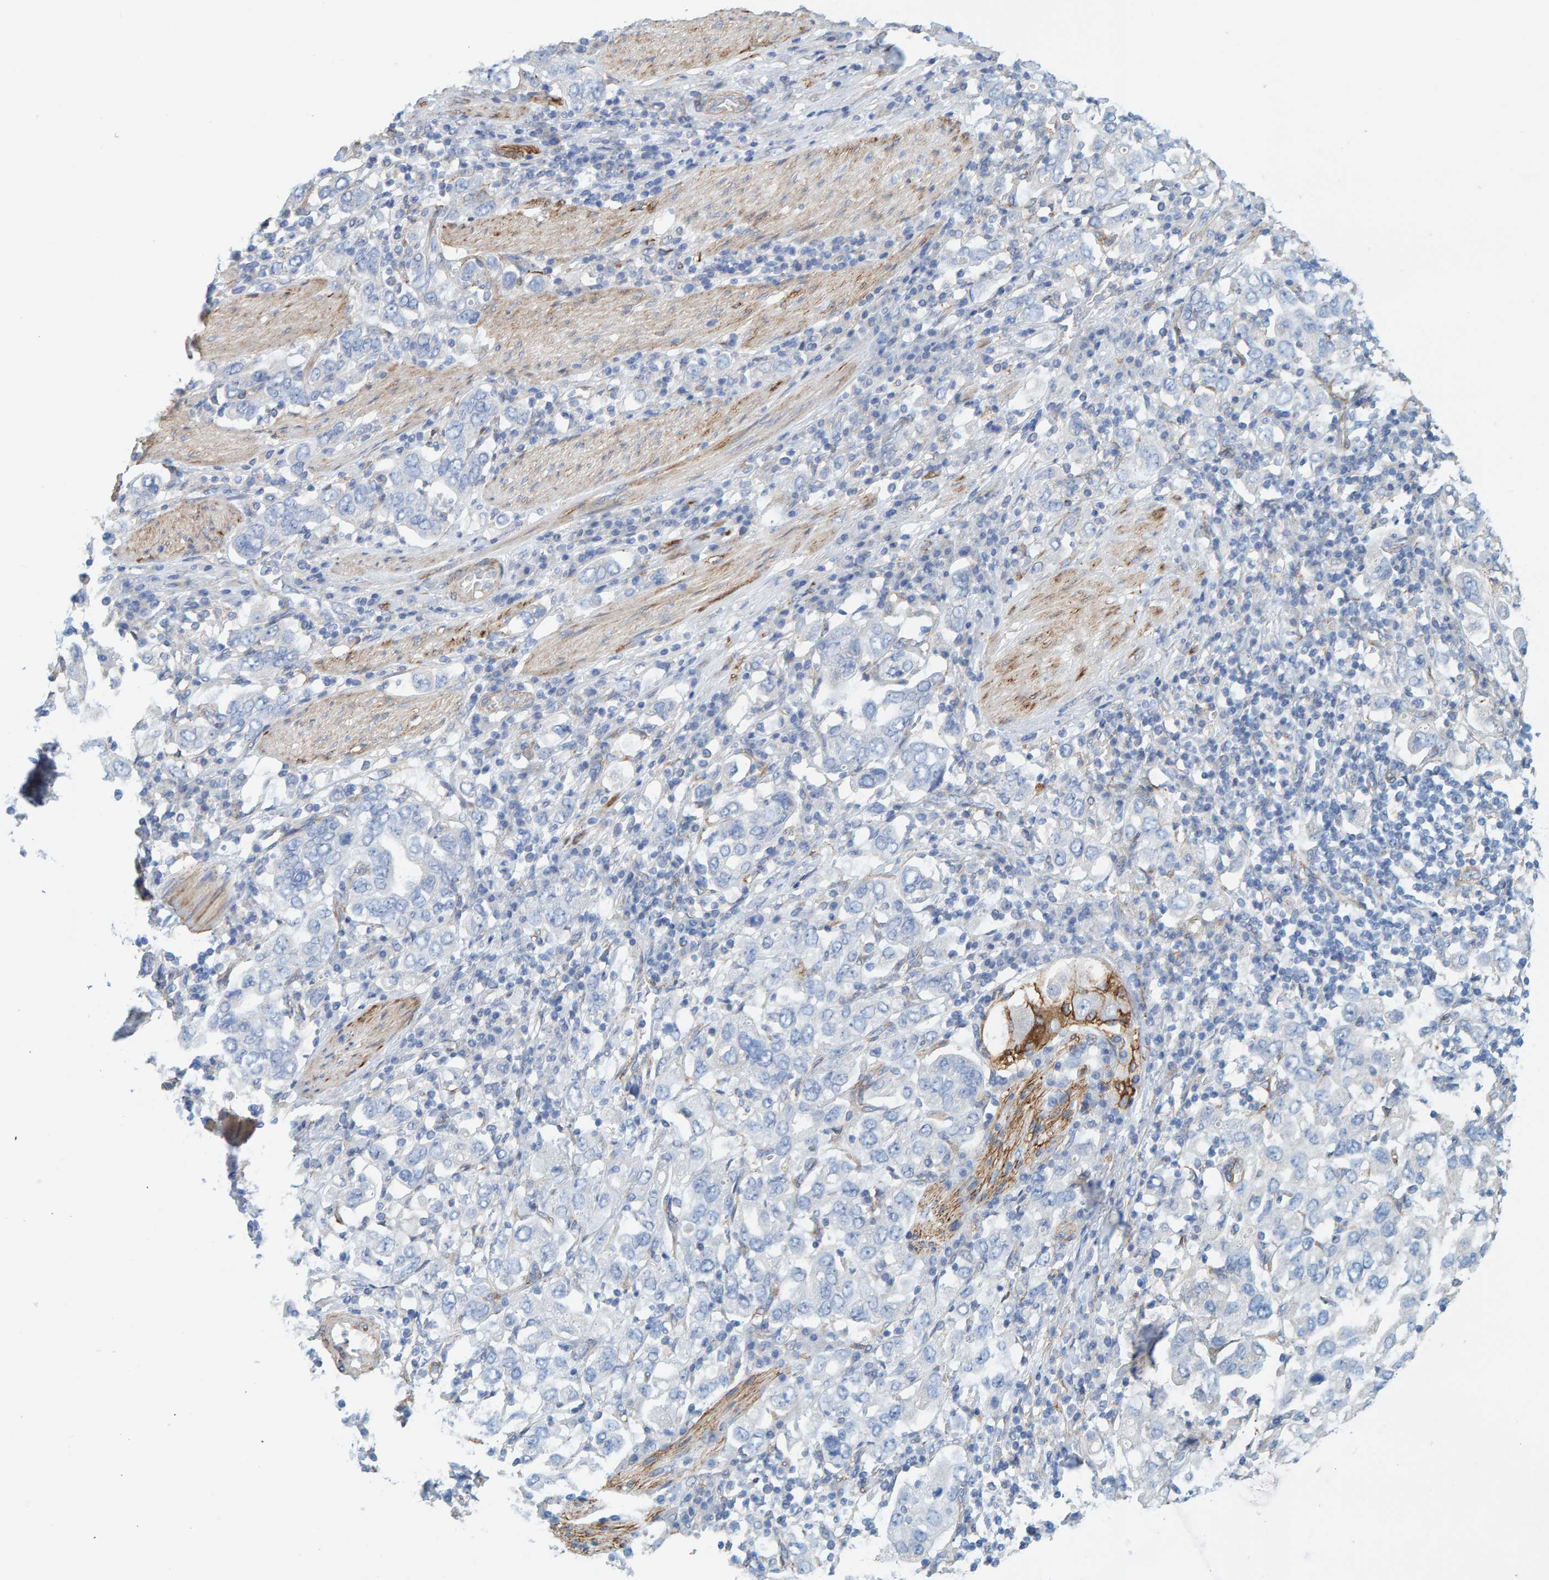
{"staining": {"intensity": "negative", "quantity": "none", "location": "none"}, "tissue": "stomach cancer", "cell_type": "Tumor cells", "image_type": "cancer", "snomed": [{"axis": "morphology", "description": "Adenocarcinoma, NOS"}, {"axis": "topography", "description": "Stomach, upper"}], "caption": "The image demonstrates no significant staining in tumor cells of stomach adenocarcinoma. (DAB (3,3'-diaminobenzidine) IHC visualized using brightfield microscopy, high magnification).", "gene": "MAP1B", "patient": {"sex": "male", "age": 62}}